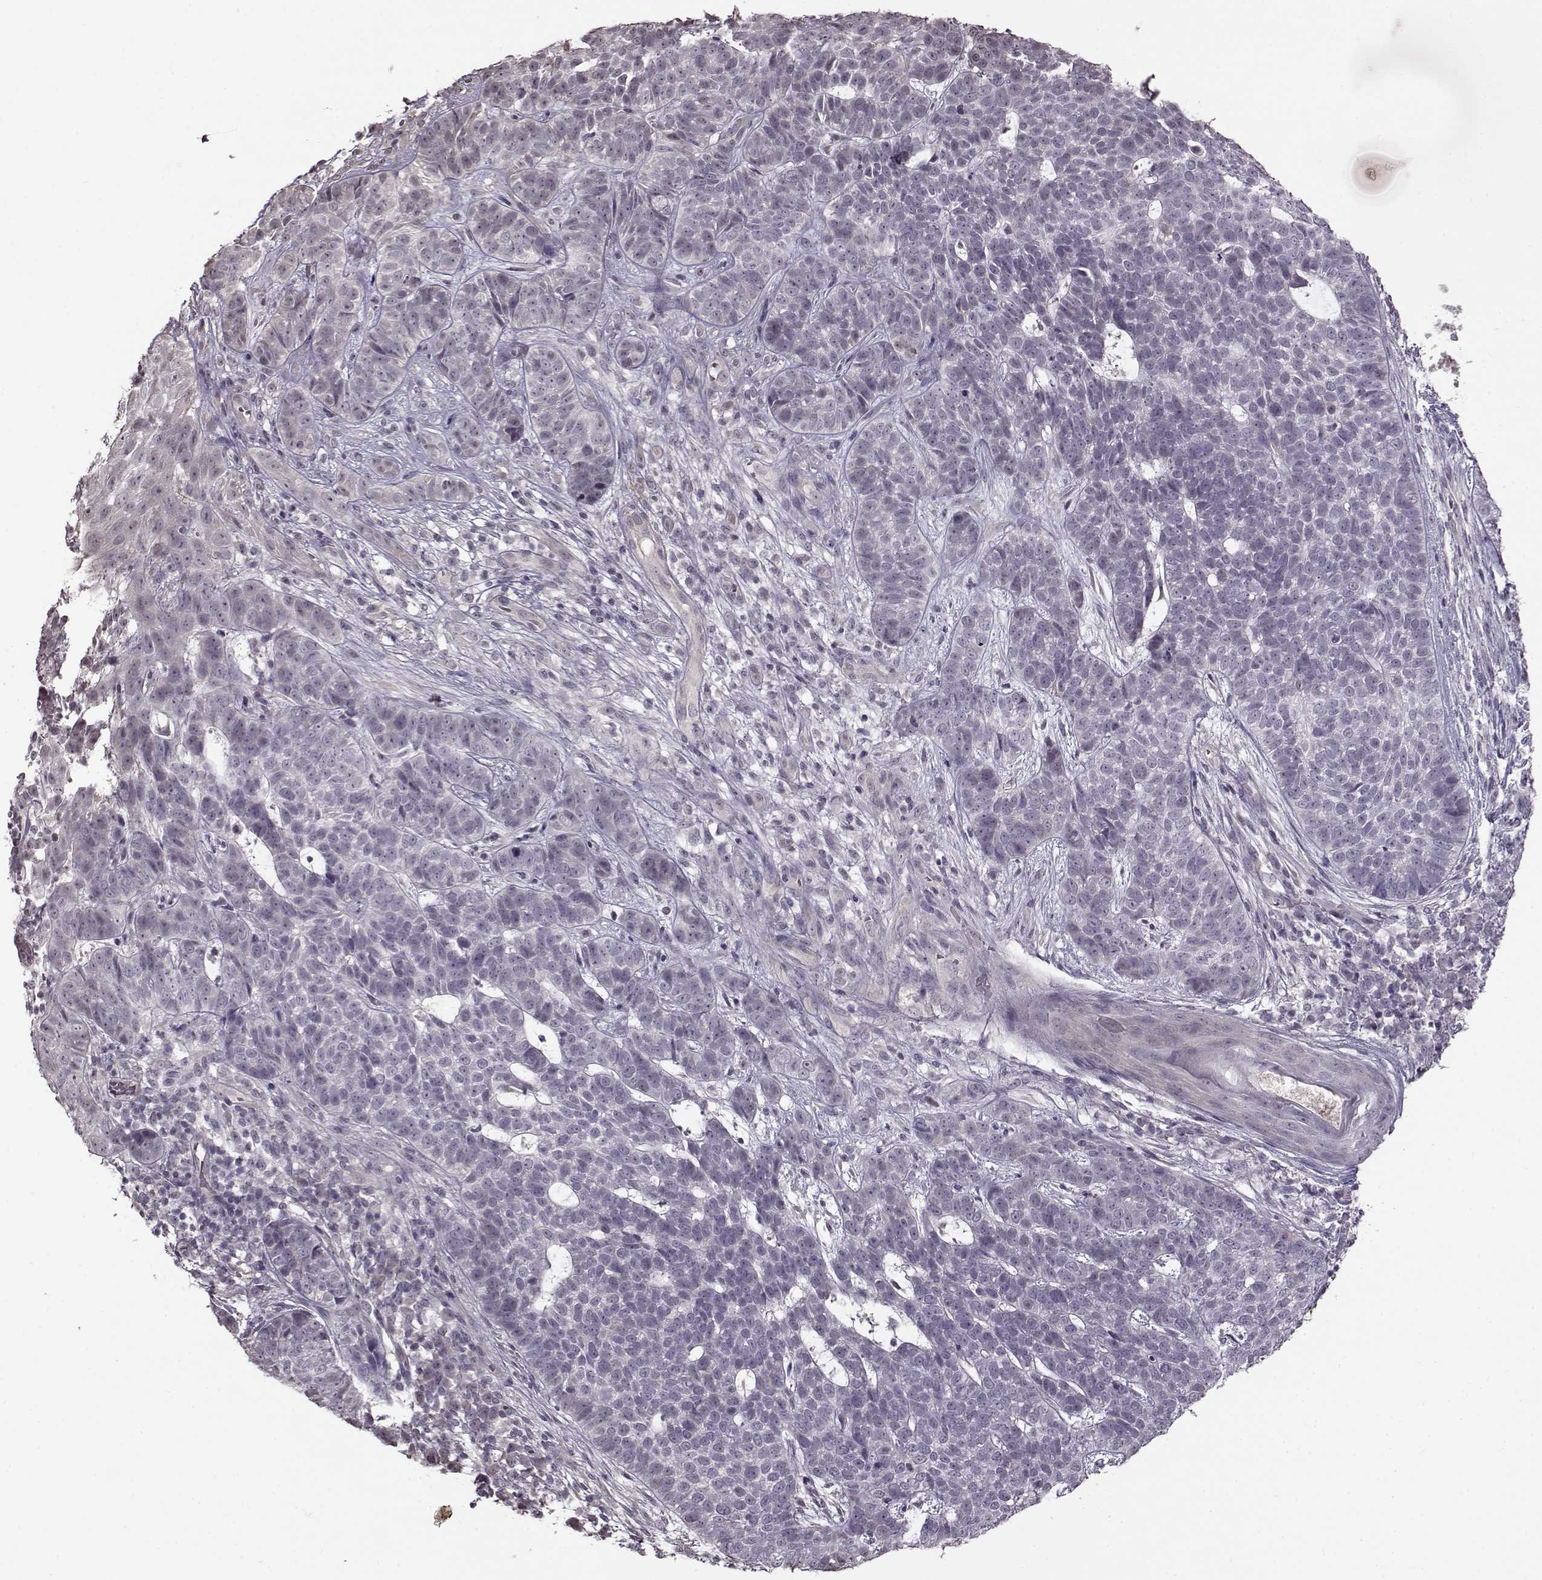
{"staining": {"intensity": "negative", "quantity": "none", "location": "none"}, "tissue": "skin cancer", "cell_type": "Tumor cells", "image_type": "cancer", "snomed": [{"axis": "morphology", "description": "Basal cell carcinoma"}, {"axis": "topography", "description": "Skin"}], "caption": "Basal cell carcinoma (skin) was stained to show a protein in brown. There is no significant expression in tumor cells.", "gene": "FSHB", "patient": {"sex": "female", "age": 69}}